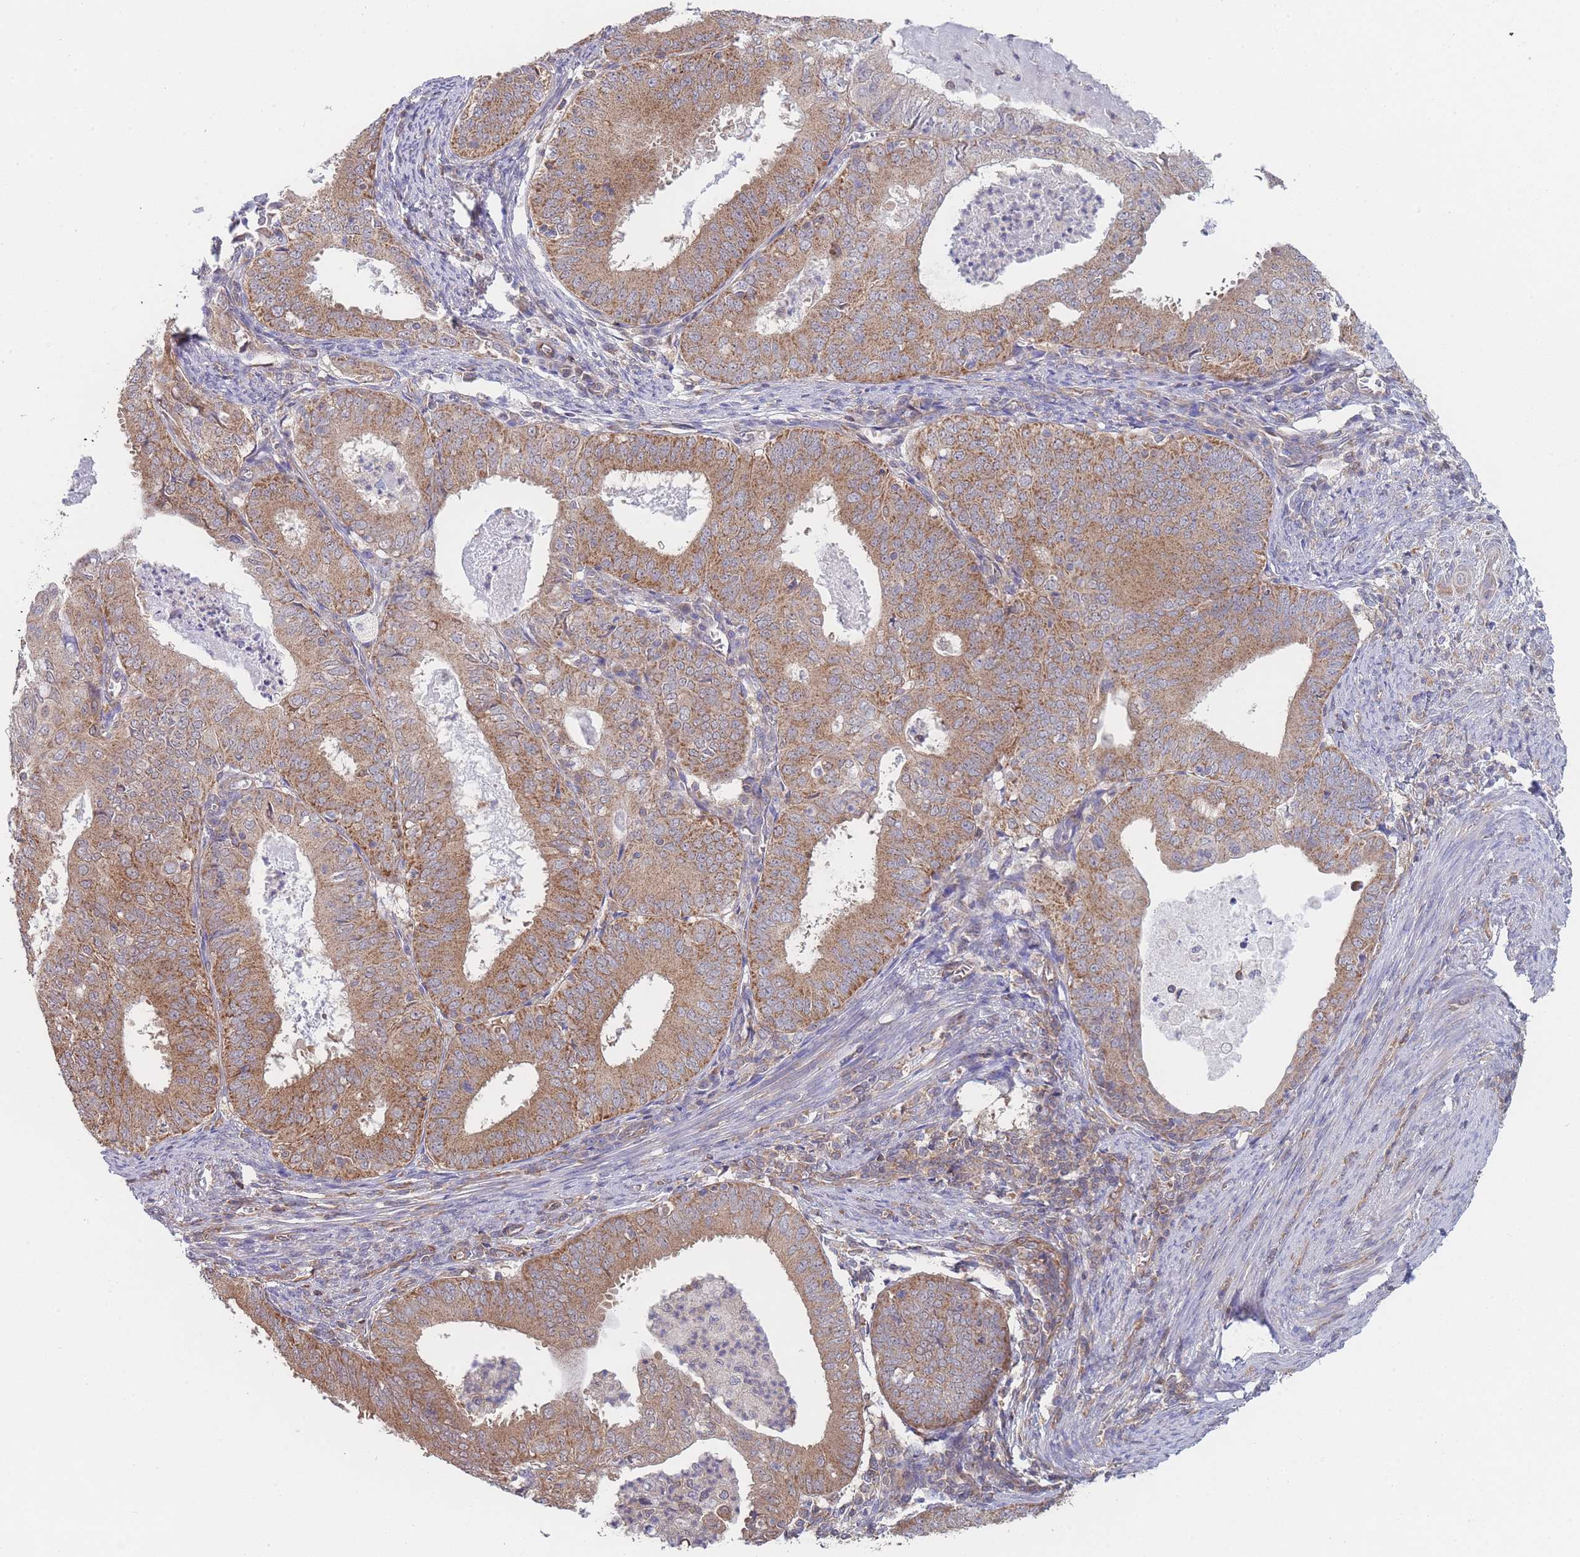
{"staining": {"intensity": "moderate", "quantity": ">75%", "location": "cytoplasmic/membranous"}, "tissue": "endometrial cancer", "cell_type": "Tumor cells", "image_type": "cancer", "snomed": [{"axis": "morphology", "description": "Adenocarcinoma, NOS"}, {"axis": "topography", "description": "Endometrium"}], "caption": "IHC staining of endometrial adenocarcinoma, which reveals medium levels of moderate cytoplasmic/membranous expression in about >75% of tumor cells indicating moderate cytoplasmic/membranous protein positivity. The staining was performed using DAB (3,3'-diaminobenzidine) (brown) for protein detection and nuclei were counterstained in hematoxylin (blue).", "gene": "MRPS18B", "patient": {"sex": "female", "age": 57}}